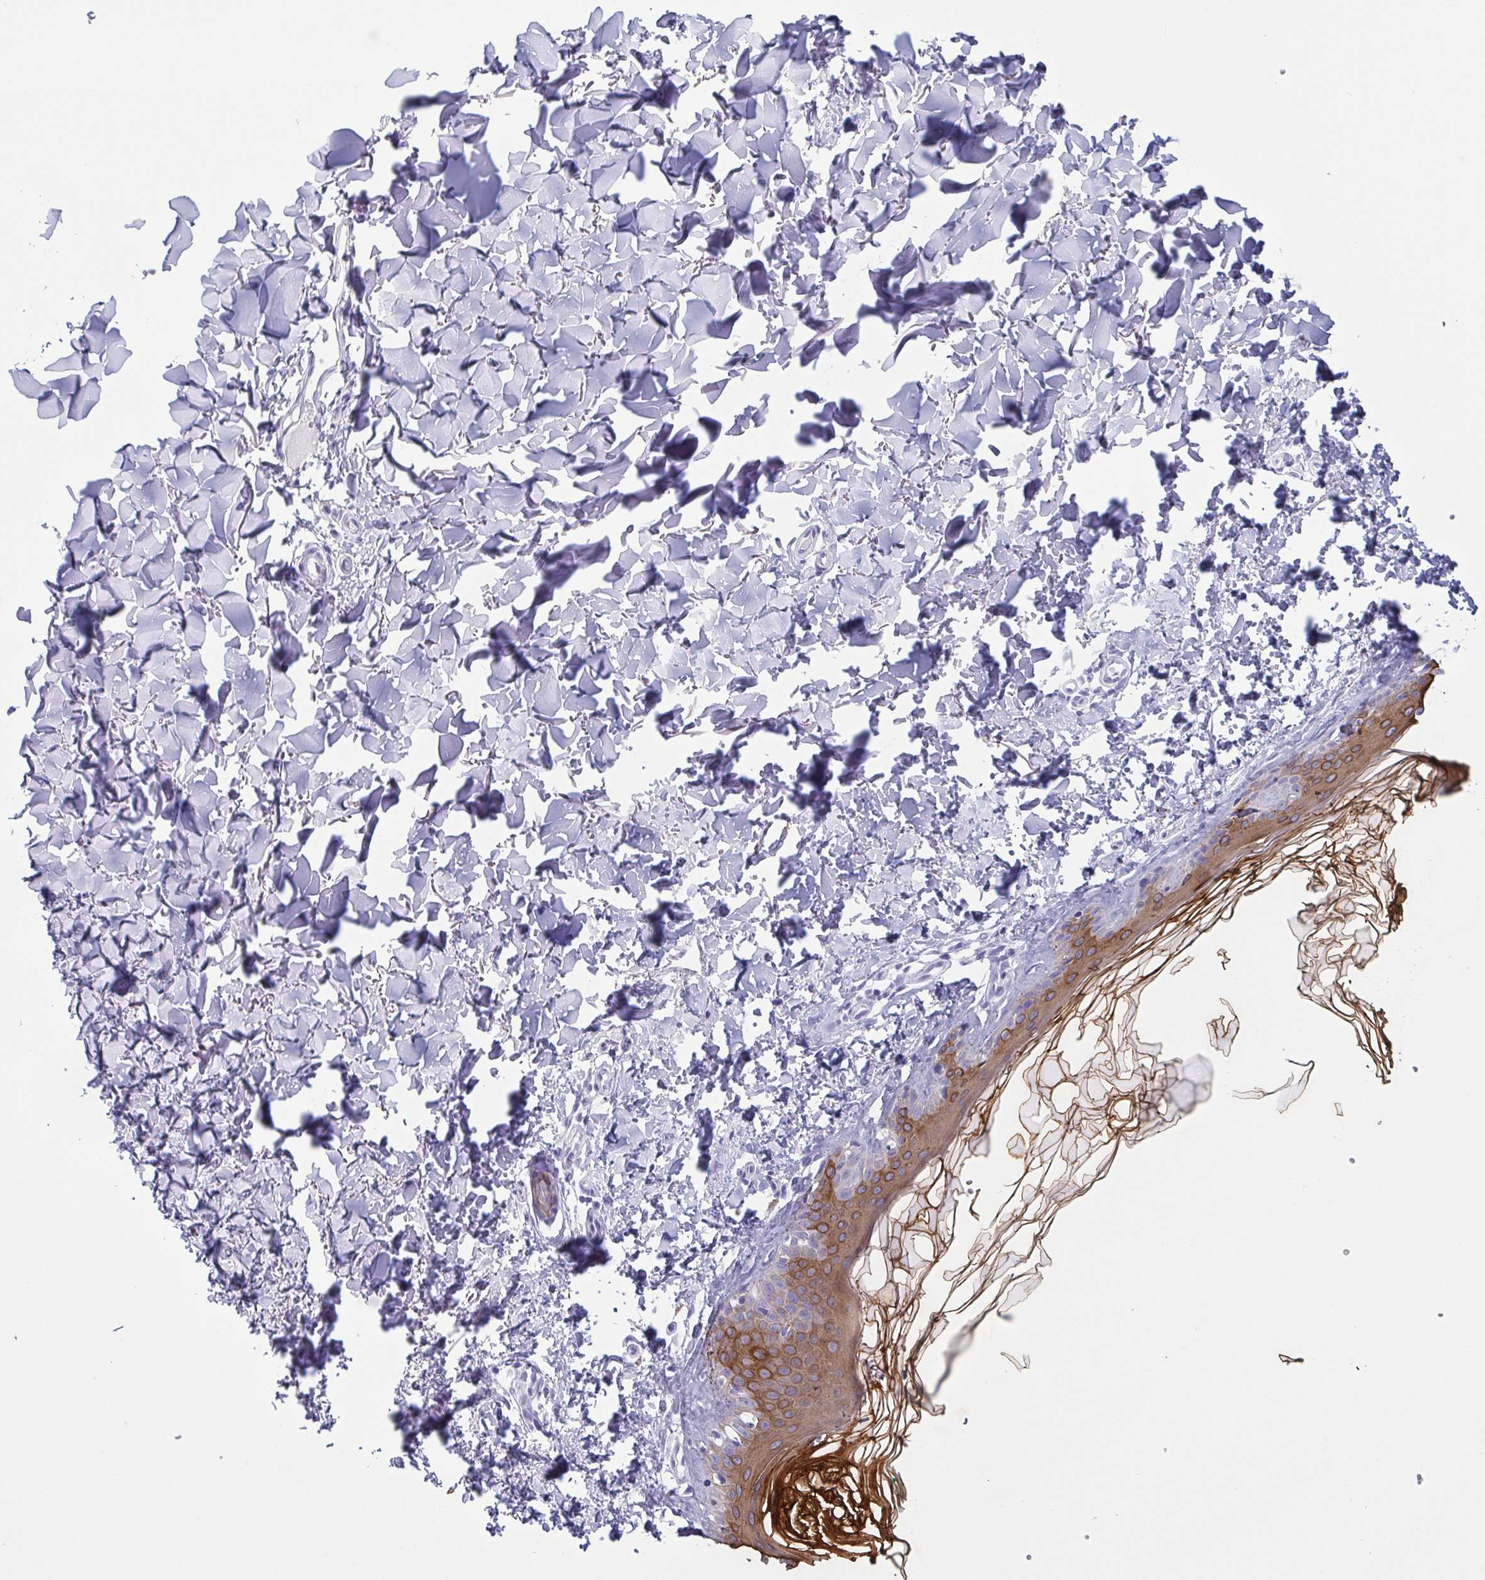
{"staining": {"intensity": "negative", "quantity": "none", "location": "none"}, "tissue": "skin", "cell_type": "Fibroblasts", "image_type": "normal", "snomed": [{"axis": "morphology", "description": "Normal tissue, NOS"}, {"axis": "topography", "description": "Skin"}, {"axis": "topography", "description": "Peripheral nerve tissue"}], "caption": "Histopathology image shows no significant protein positivity in fibroblasts of unremarkable skin. (Brightfield microscopy of DAB (3,3'-diaminobenzidine) IHC at high magnification).", "gene": "KRT10", "patient": {"sex": "female", "age": 45}}